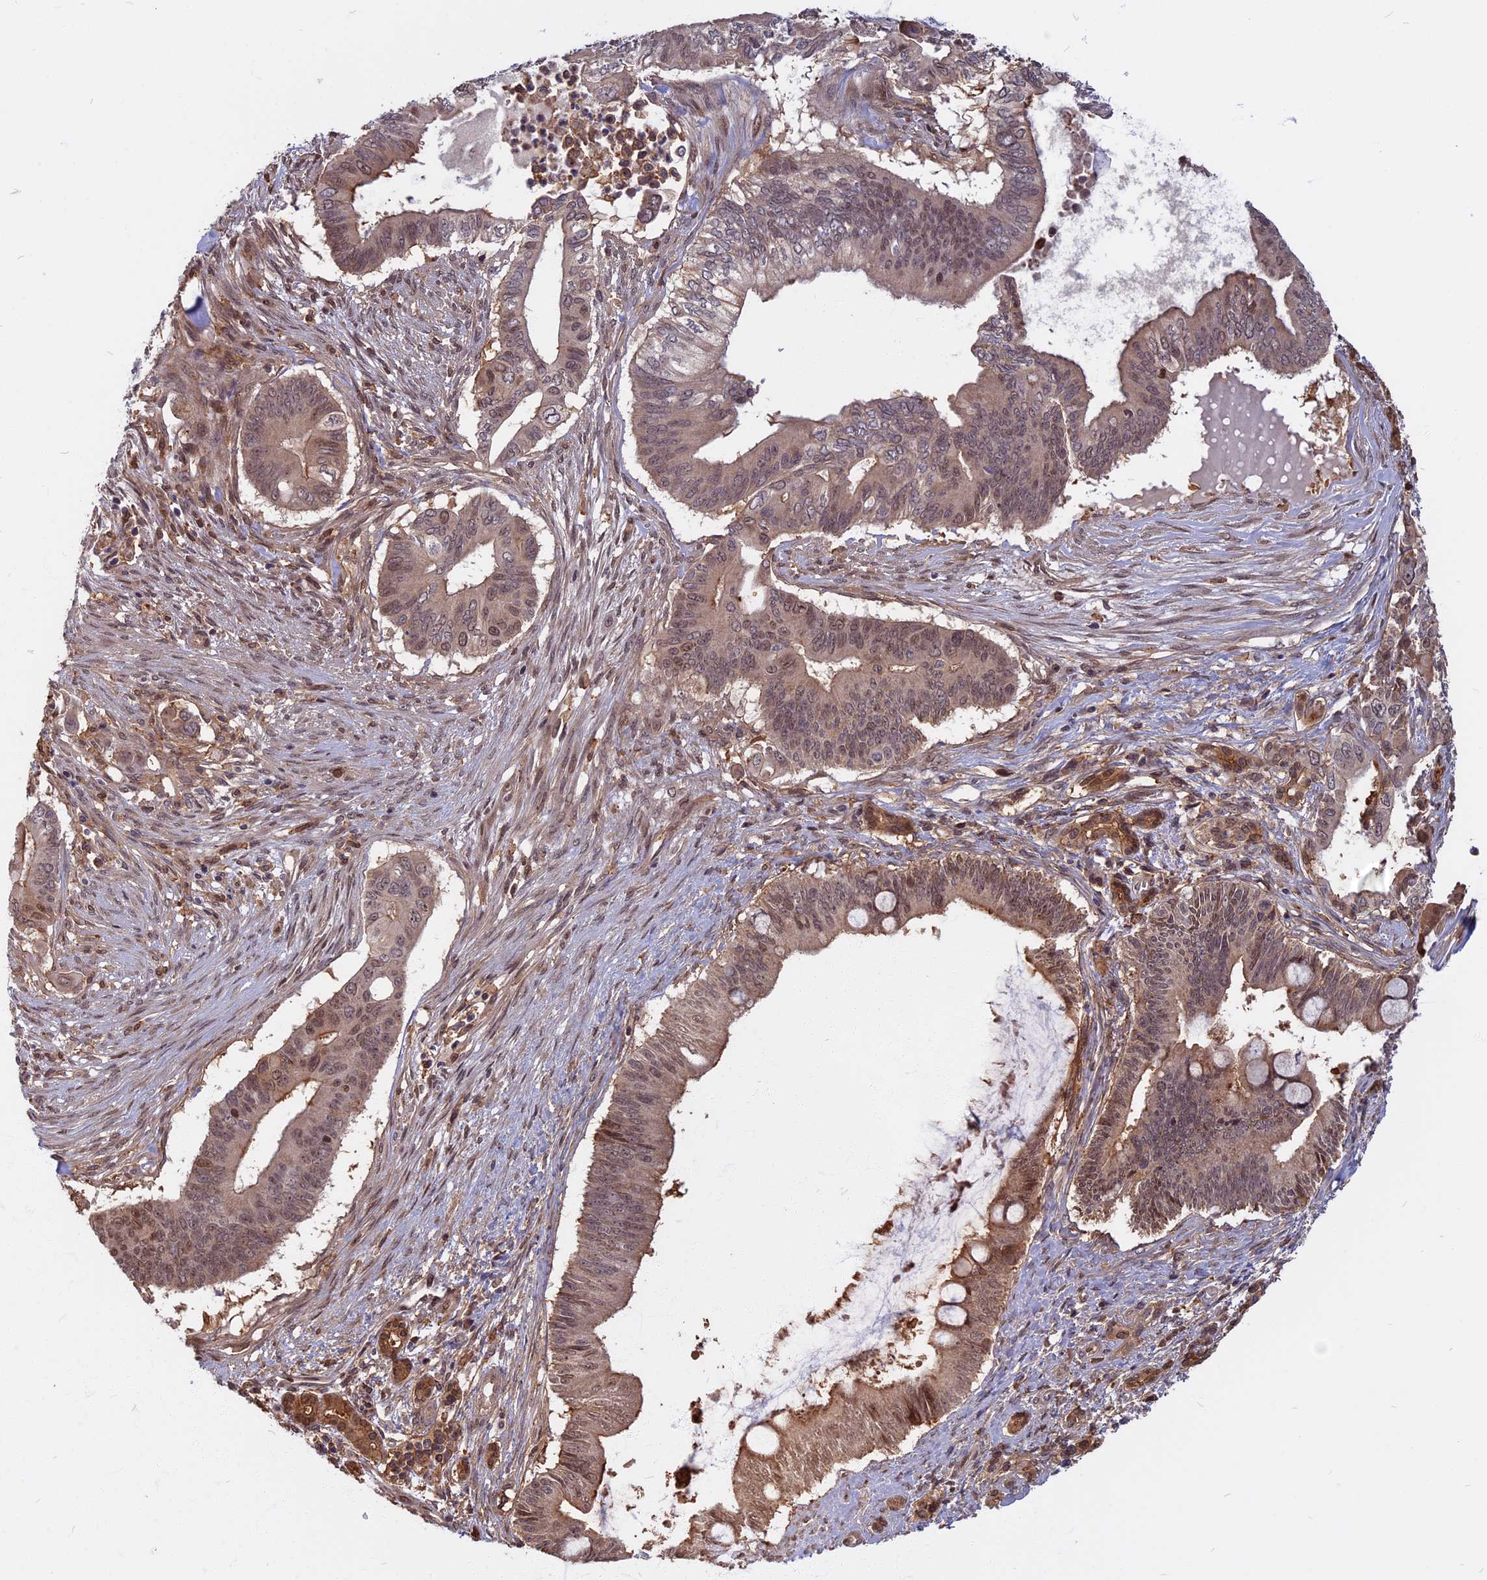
{"staining": {"intensity": "weak", "quantity": ">75%", "location": "cytoplasmic/membranous,nuclear"}, "tissue": "pancreatic cancer", "cell_type": "Tumor cells", "image_type": "cancer", "snomed": [{"axis": "morphology", "description": "Adenocarcinoma, NOS"}, {"axis": "topography", "description": "Pancreas"}], "caption": "This image exhibits IHC staining of pancreatic adenocarcinoma, with low weak cytoplasmic/membranous and nuclear positivity in approximately >75% of tumor cells.", "gene": "SPG11", "patient": {"sex": "male", "age": 68}}